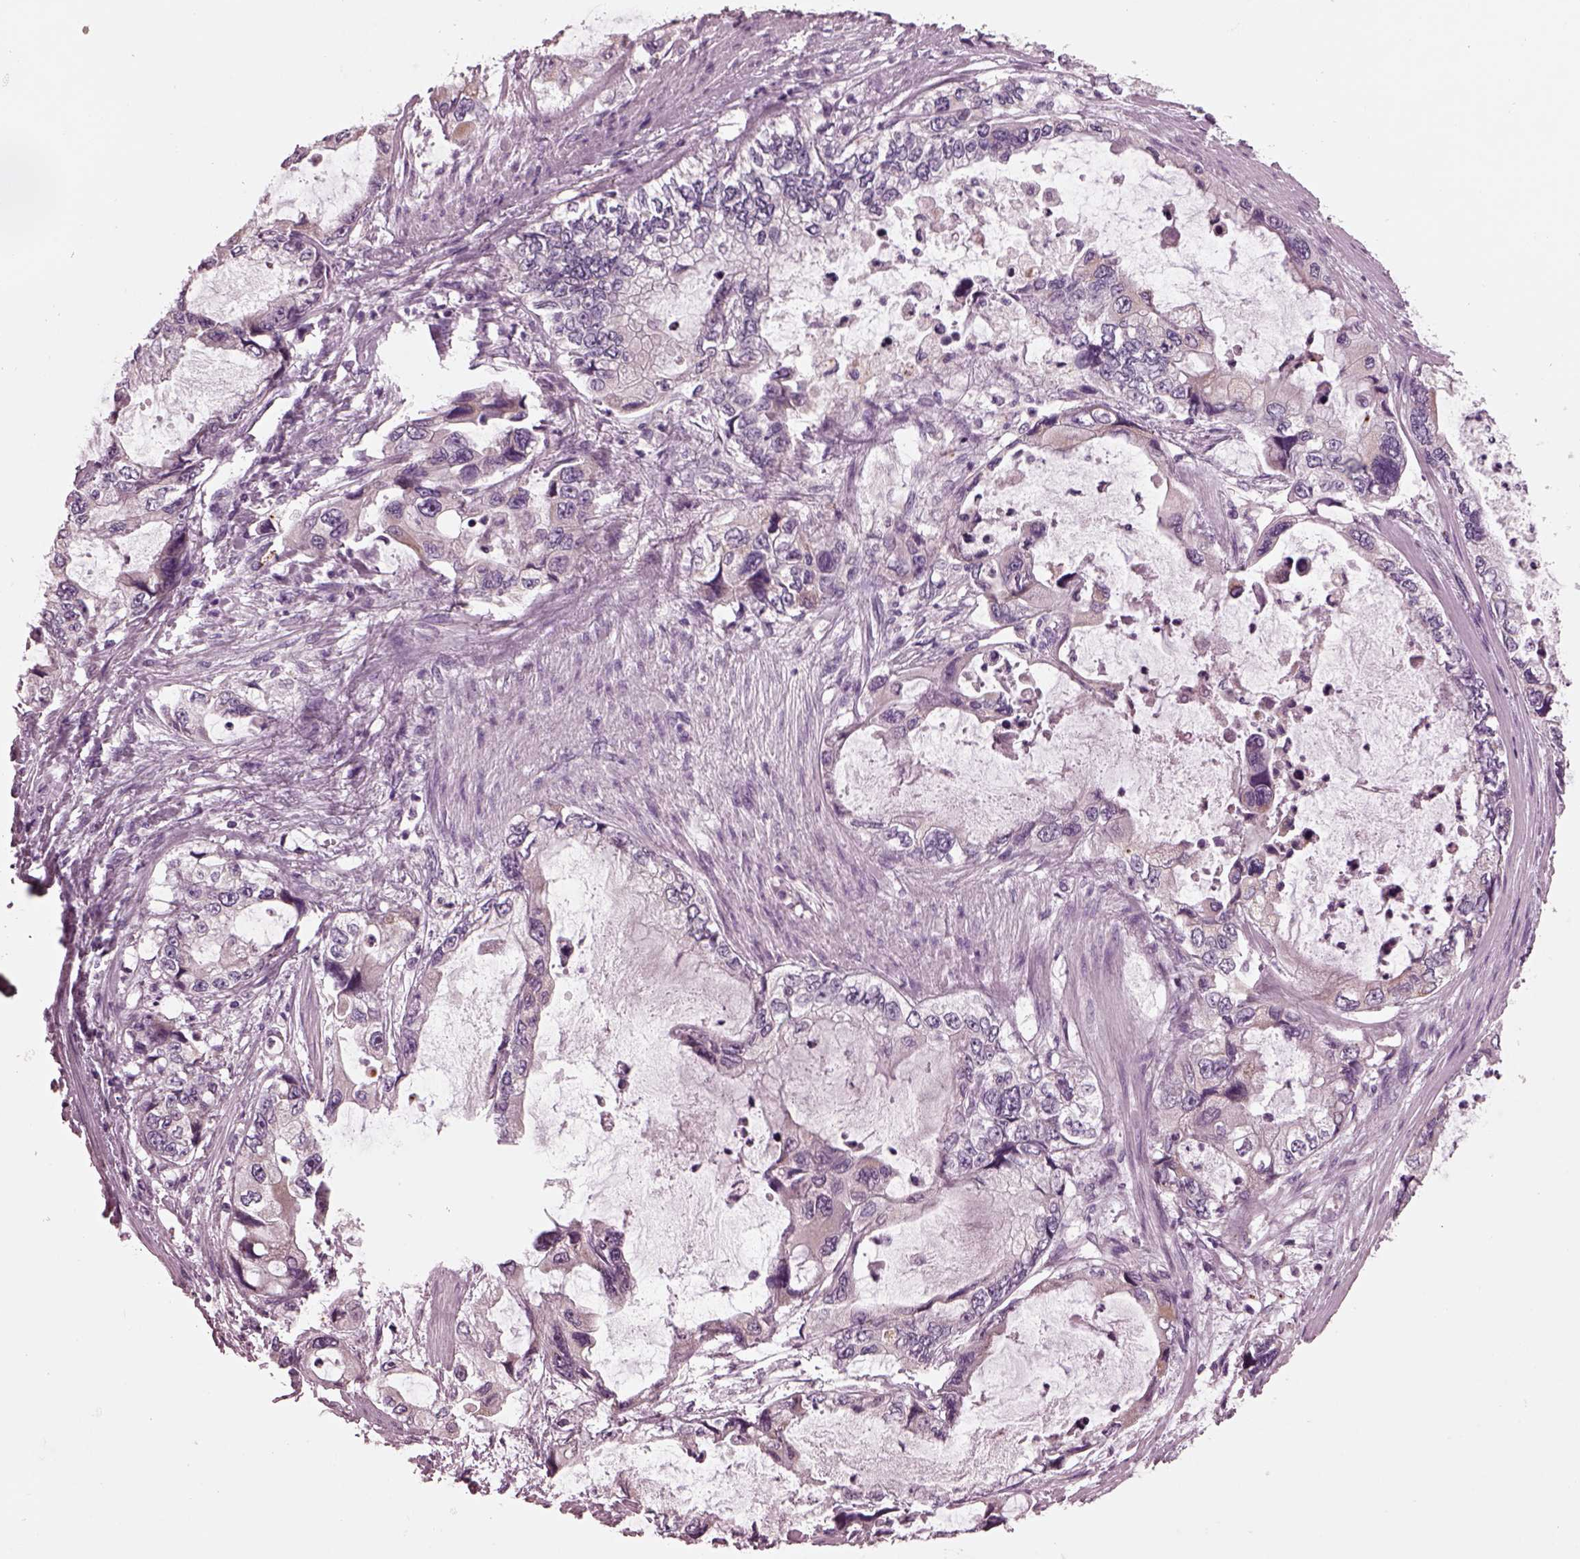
{"staining": {"intensity": "negative", "quantity": "none", "location": "none"}, "tissue": "stomach cancer", "cell_type": "Tumor cells", "image_type": "cancer", "snomed": [{"axis": "morphology", "description": "Adenocarcinoma, NOS"}, {"axis": "topography", "description": "Pancreas"}, {"axis": "topography", "description": "Stomach, upper"}, {"axis": "topography", "description": "Stomach"}], "caption": "This is a image of immunohistochemistry (IHC) staining of stomach cancer (adenocarcinoma), which shows no positivity in tumor cells.", "gene": "AP4M1", "patient": {"sex": "male", "age": 77}}